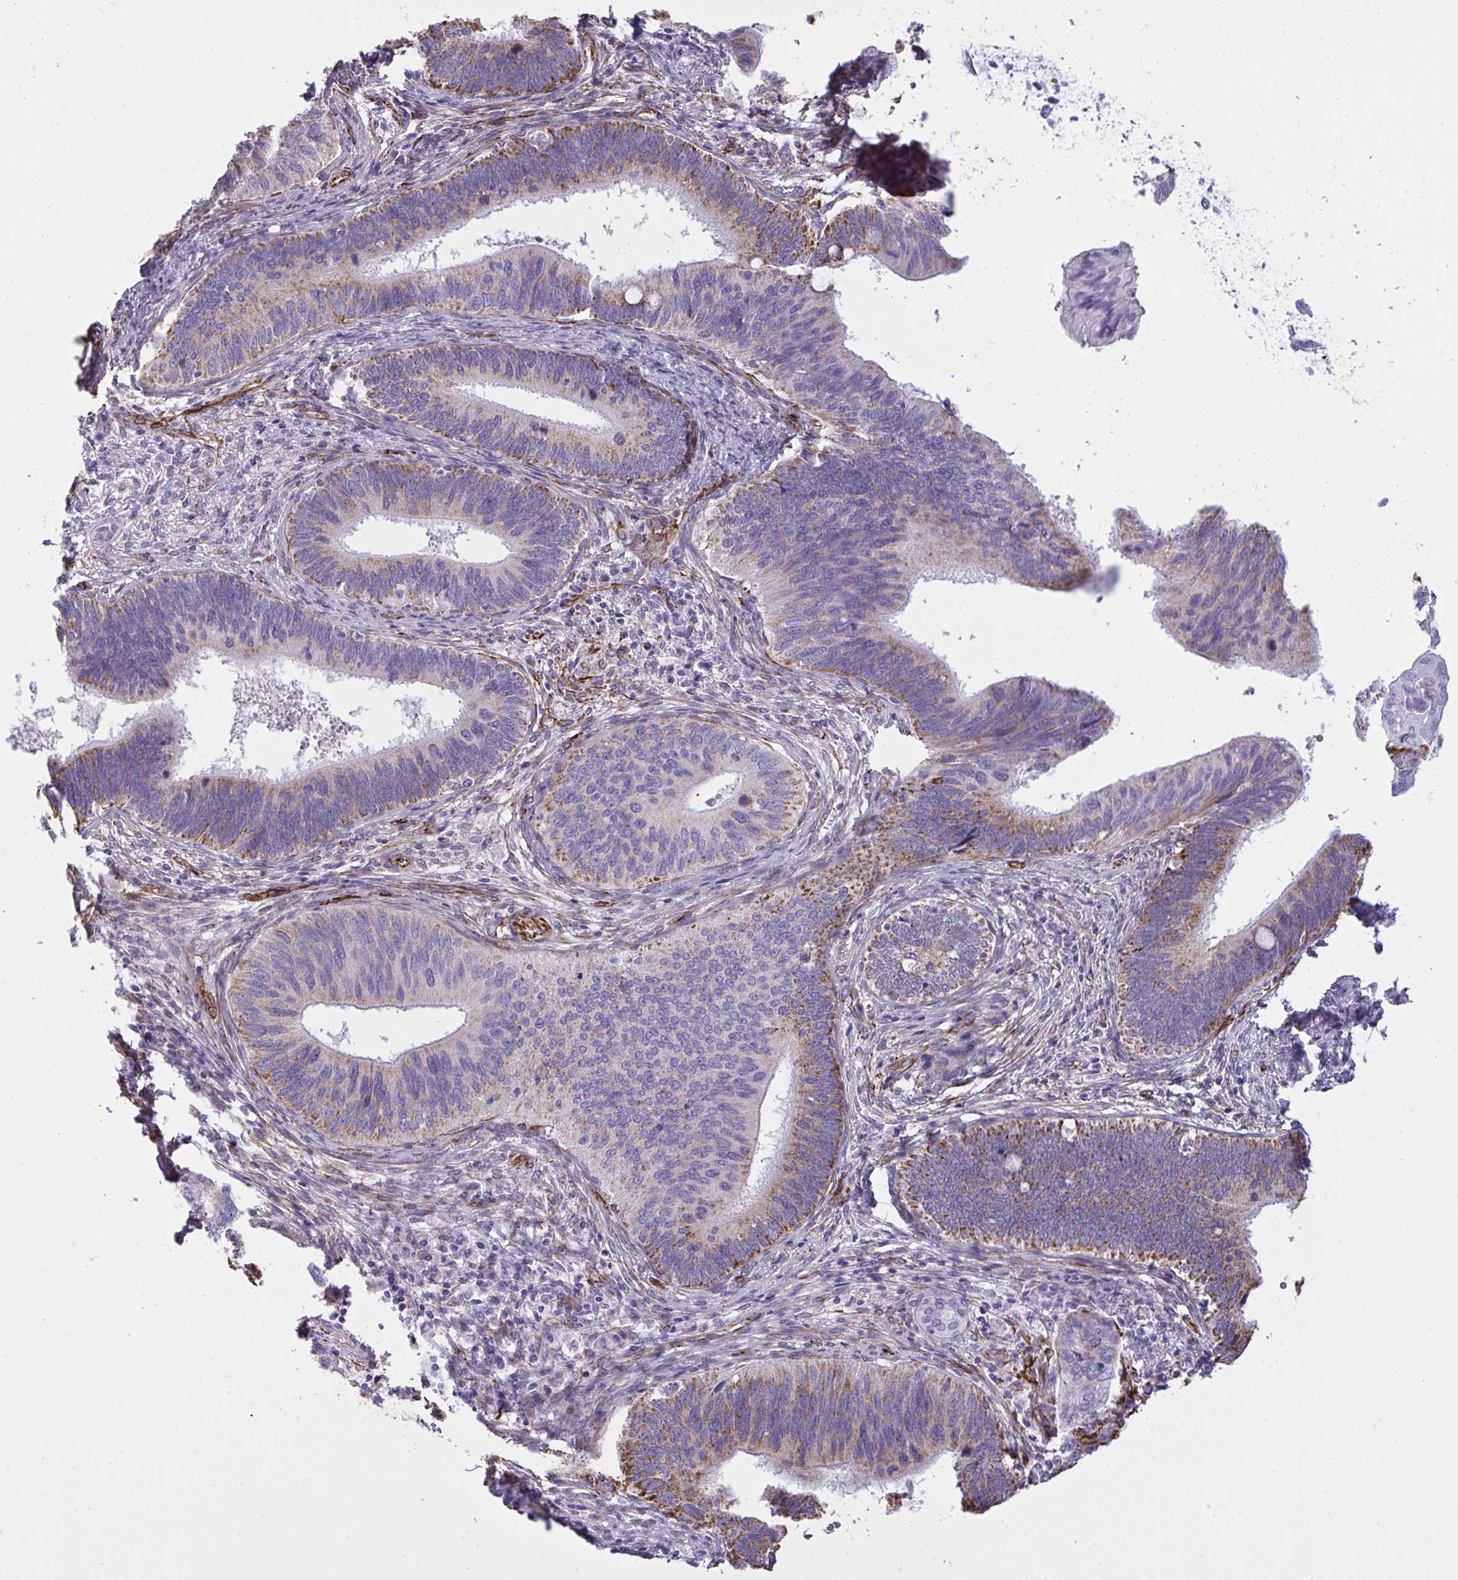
{"staining": {"intensity": "moderate", "quantity": "25%-75%", "location": "cytoplasmic/membranous"}, "tissue": "cervical cancer", "cell_type": "Tumor cells", "image_type": "cancer", "snomed": [{"axis": "morphology", "description": "Adenocarcinoma, NOS"}, {"axis": "topography", "description": "Cervix"}], "caption": "Moderate cytoplasmic/membranous protein expression is appreciated in approximately 25%-75% of tumor cells in cervical cancer (adenocarcinoma).", "gene": "SLC35B1", "patient": {"sex": "female", "age": 42}}